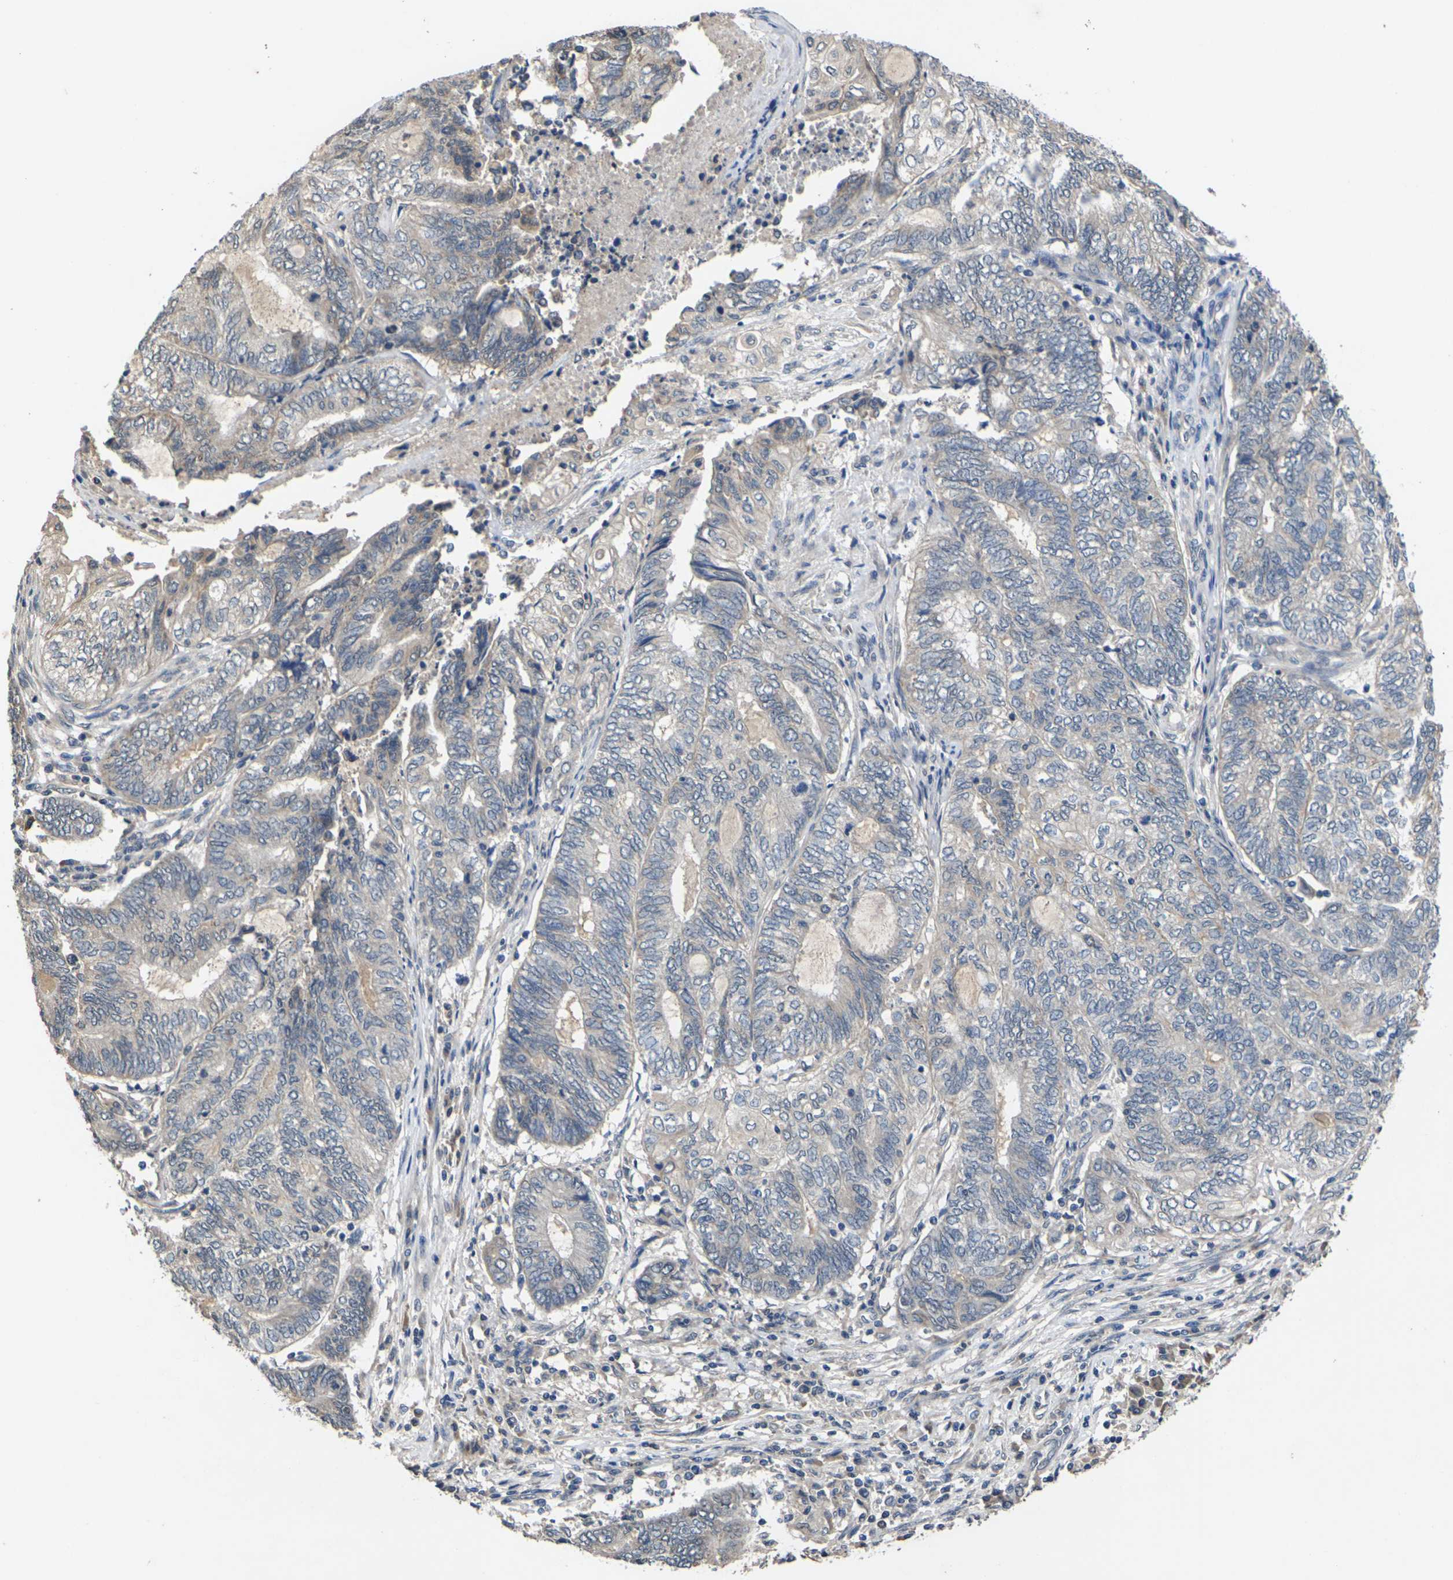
{"staining": {"intensity": "weak", "quantity": "<25%", "location": "cytoplasmic/membranous"}, "tissue": "endometrial cancer", "cell_type": "Tumor cells", "image_type": "cancer", "snomed": [{"axis": "morphology", "description": "Adenocarcinoma, NOS"}, {"axis": "topography", "description": "Uterus"}, {"axis": "topography", "description": "Endometrium"}], "caption": "Tumor cells are negative for protein expression in human endometrial cancer. (Stains: DAB immunohistochemistry with hematoxylin counter stain, Microscopy: brightfield microscopy at high magnification).", "gene": "SLC2A2", "patient": {"sex": "female", "age": 70}}